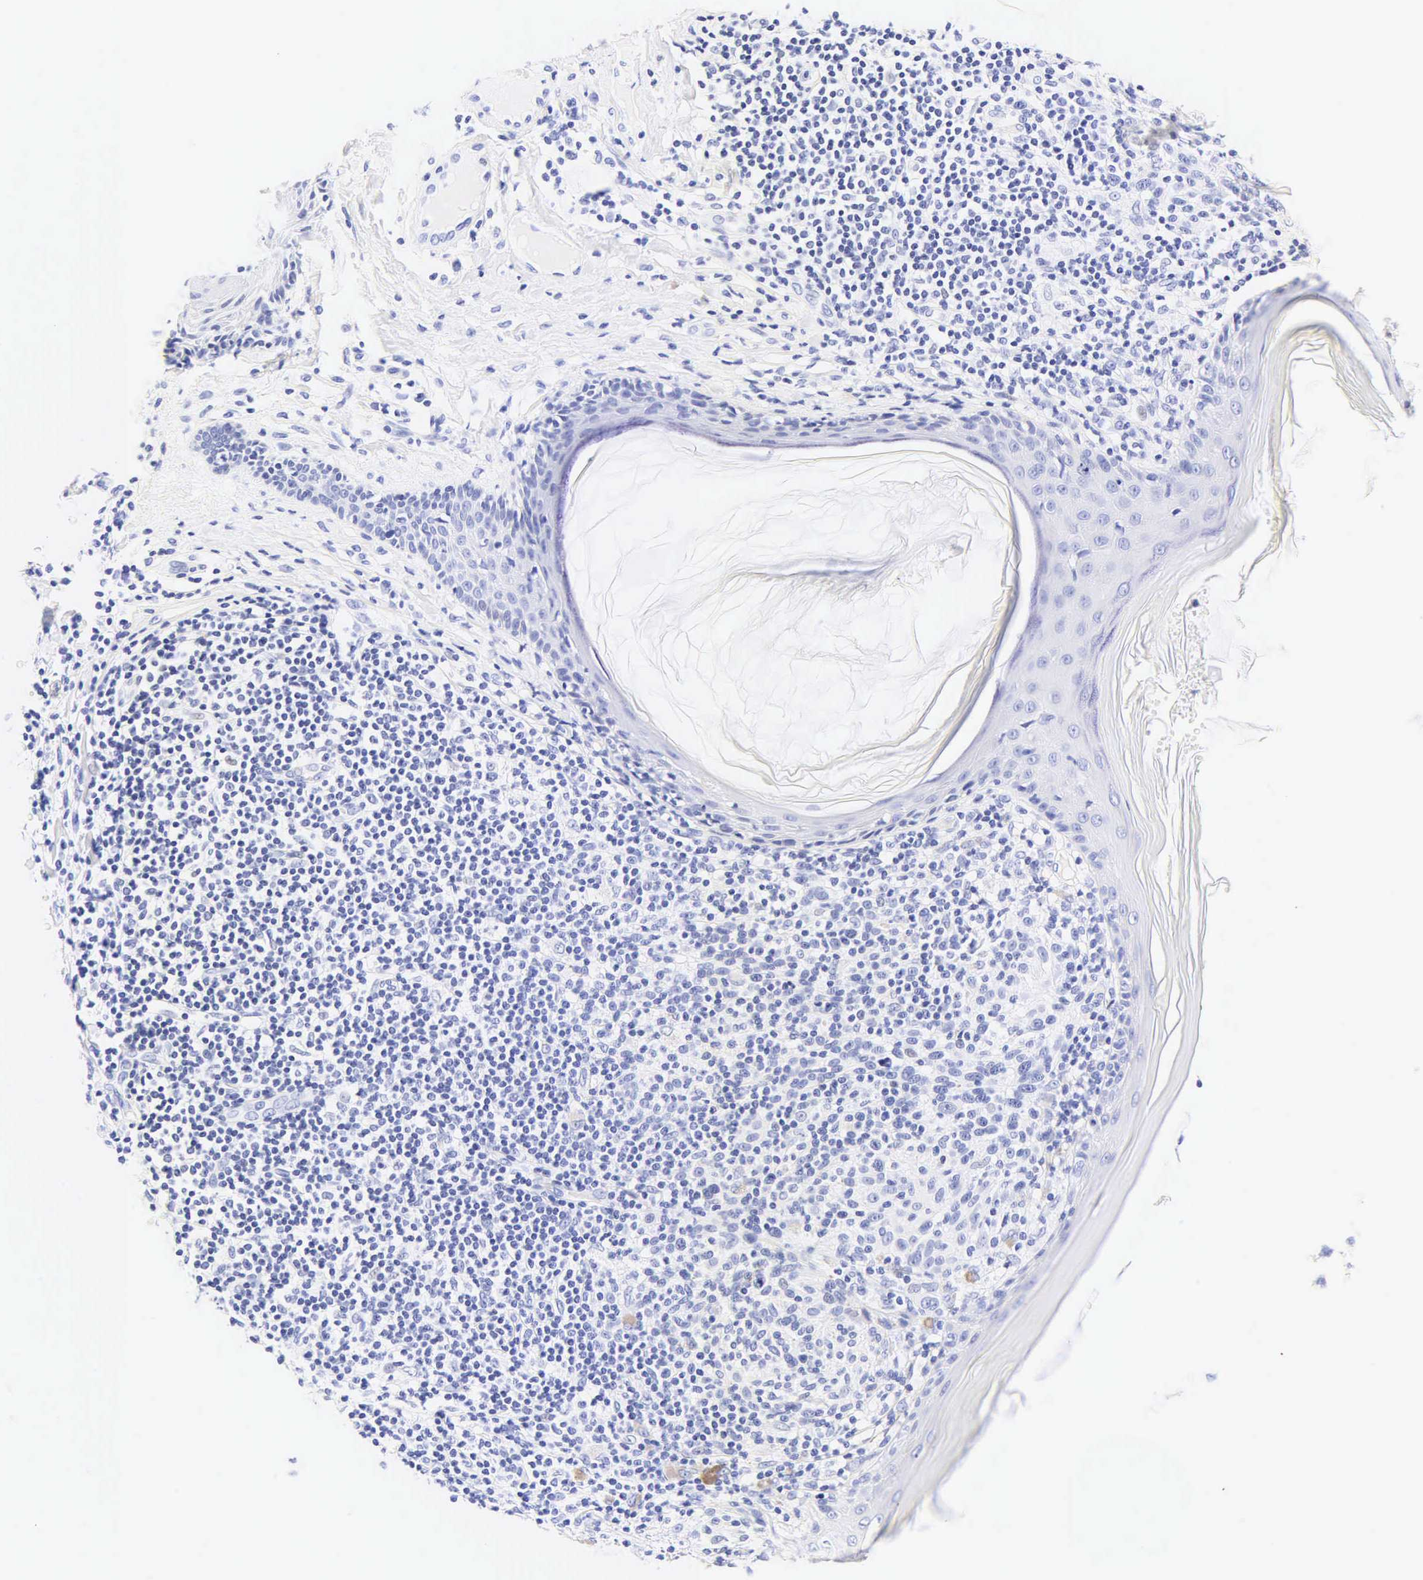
{"staining": {"intensity": "negative", "quantity": "none", "location": "none"}, "tissue": "melanoma", "cell_type": "Tumor cells", "image_type": "cancer", "snomed": [{"axis": "morphology", "description": "Malignant melanoma, NOS"}, {"axis": "topography", "description": "Skin"}], "caption": "Tumor cells show no significant expression in malignant melanoma. The staining is performed using DAB brown chromogen with nuclei counter-stained in using hematoxylin.", "gene": "CALD1", "patient": {"sex": "male", "age": 45}}